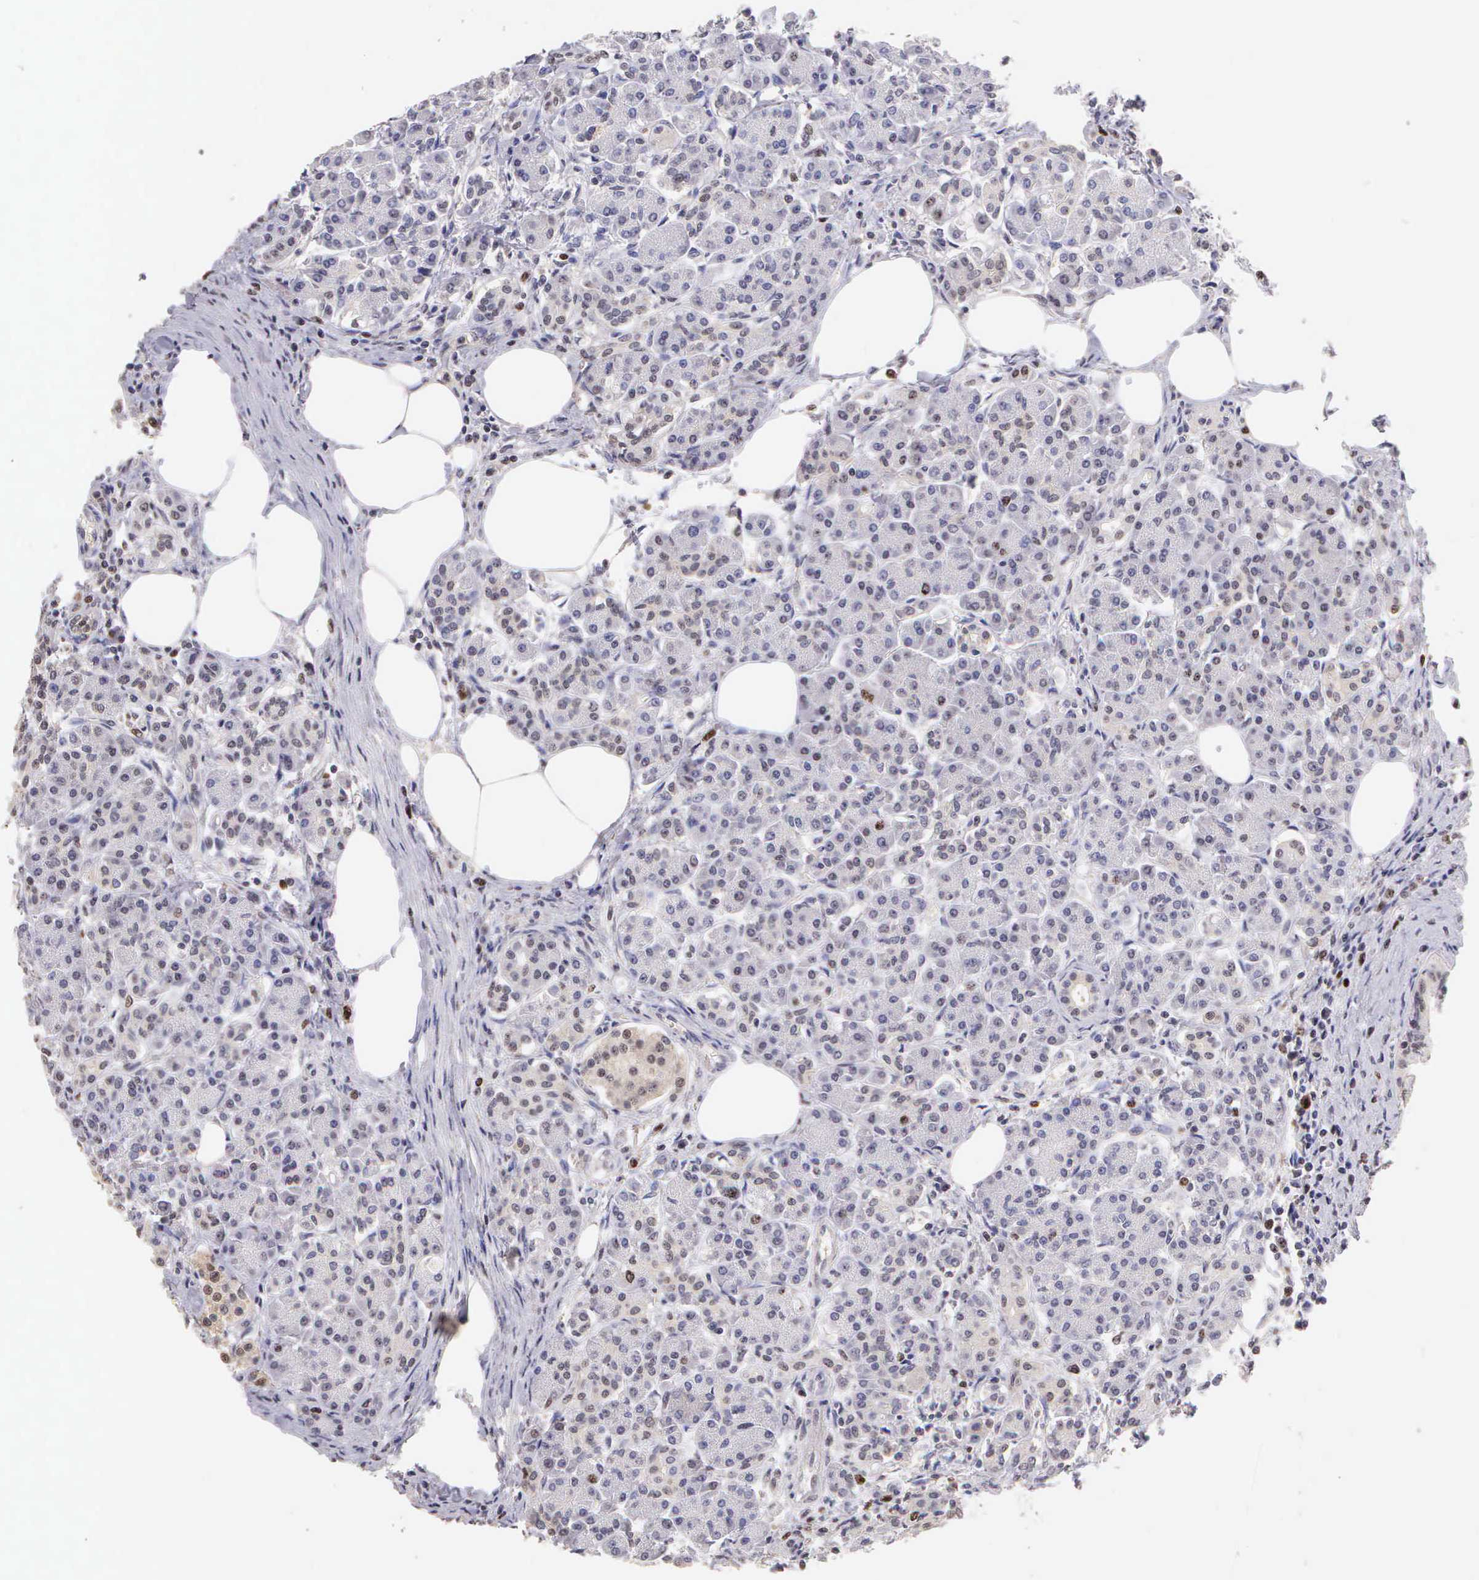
{"staining": {"intensity": "strong", "quantity": "<25%", "location": "nuclear"}, "tissue": "pancreas", "cell_type": "Exocrine glandular cells", "image_type": "normal", "snomed": [{"axis": "morphology", "description": "Normal tissue, NOS"}, {"axis": "topography", "description": "Pancreas"}], "caption": "A high-resolution image shows immunohistochemistry staining of unremarkable pancreas, which exhibits strong nuclear staining in about <25% of exocrine glandular cells.", "gene": "MKI67", "patient": {"sex": "female", "age": 73}}